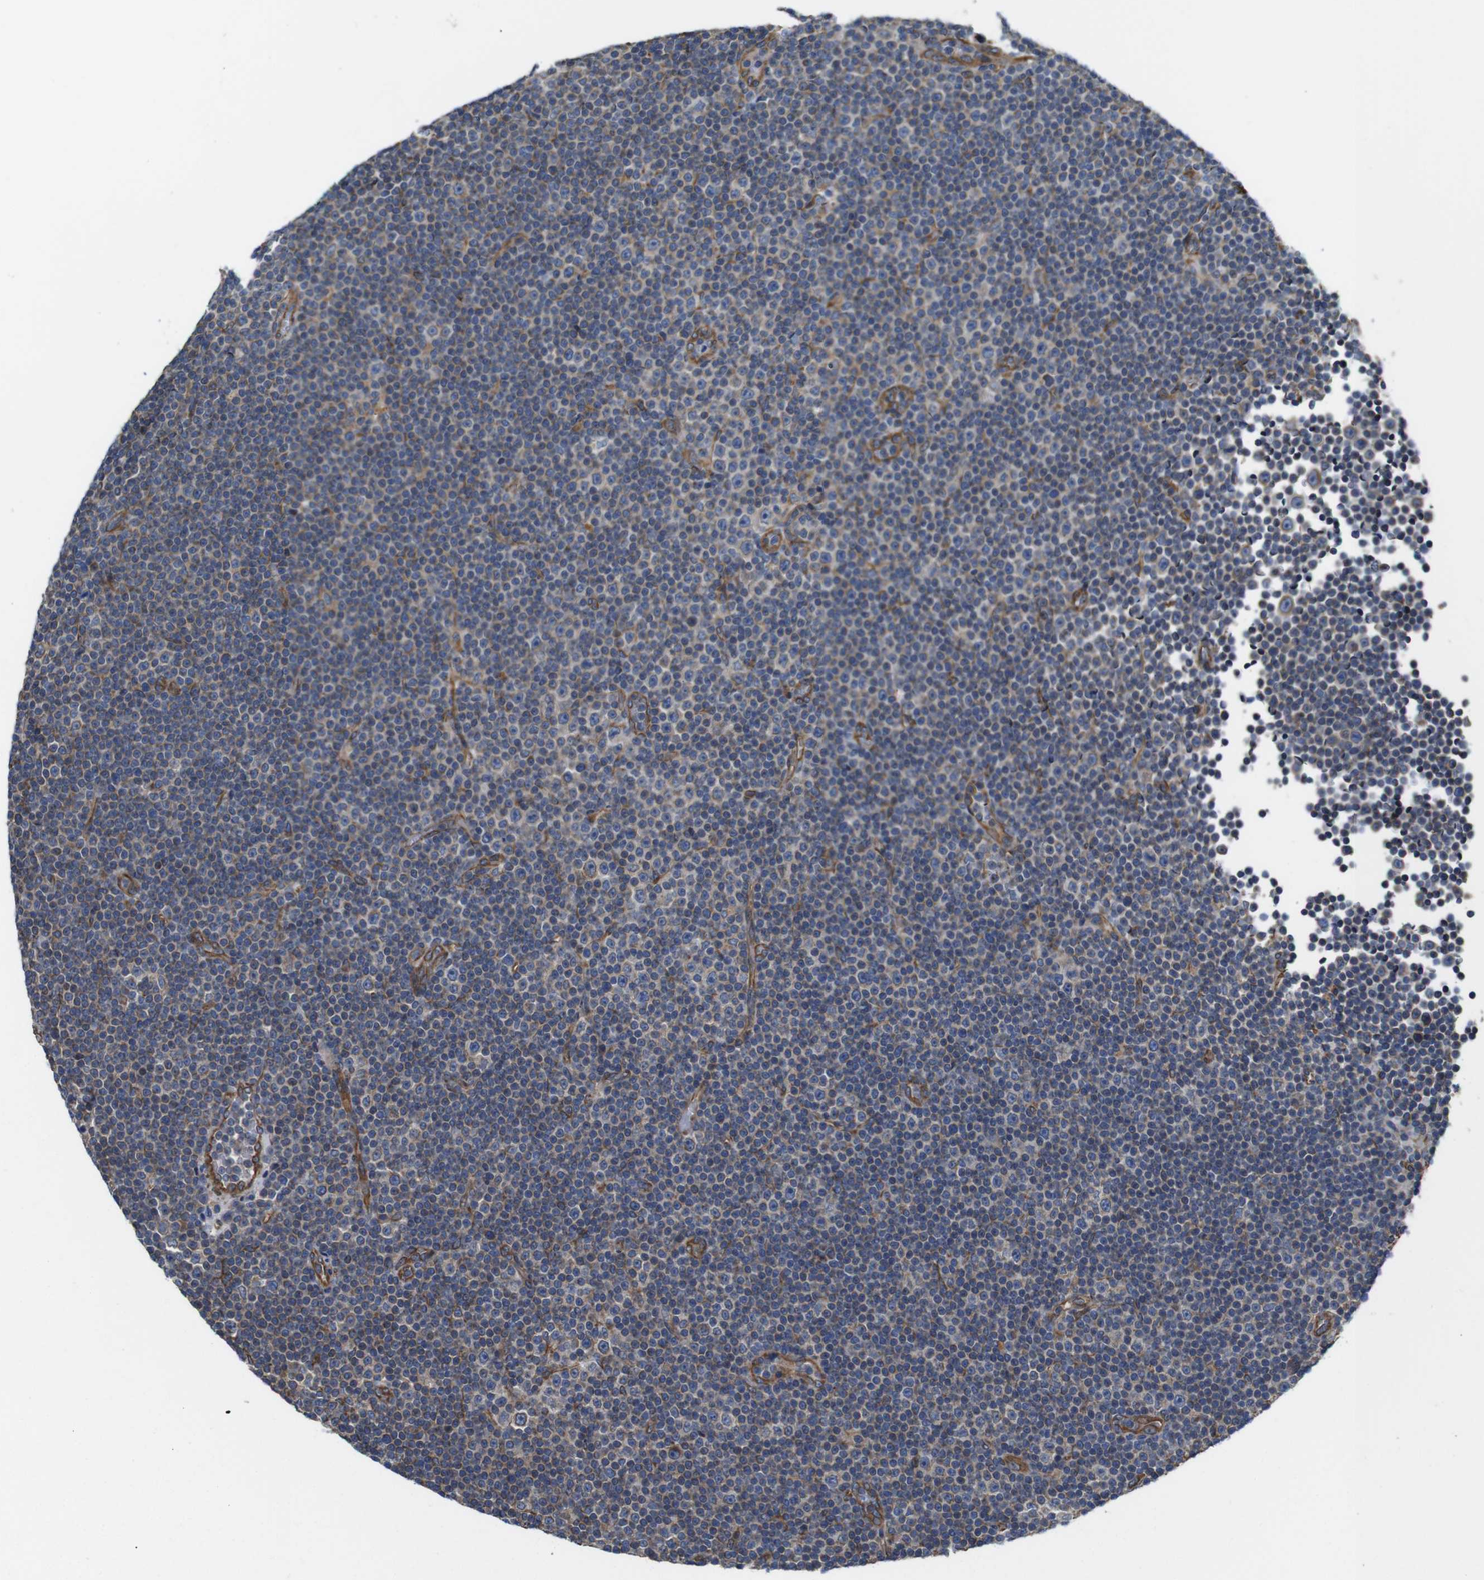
{"staining": {"intensity": "weak", "quantity": "<25%", "location": "cytoplasmic/membranous"}, "tissue": "lymphoma", "cell_type": "Tumor cells", "image_type": "cancer", "snomed": [{"axis": "morphology", "description": "Malignant lymphoma, non-Hodgkin's type, Low grade"}, {"axis": "topography", "description": "Lymph node"}], "caption": "Lymphoma was stained to show a protein in brown. There is no significant positivity in tumor cells.", "gene": "POMK", "patient": {"sex": "female", "age": 67}}